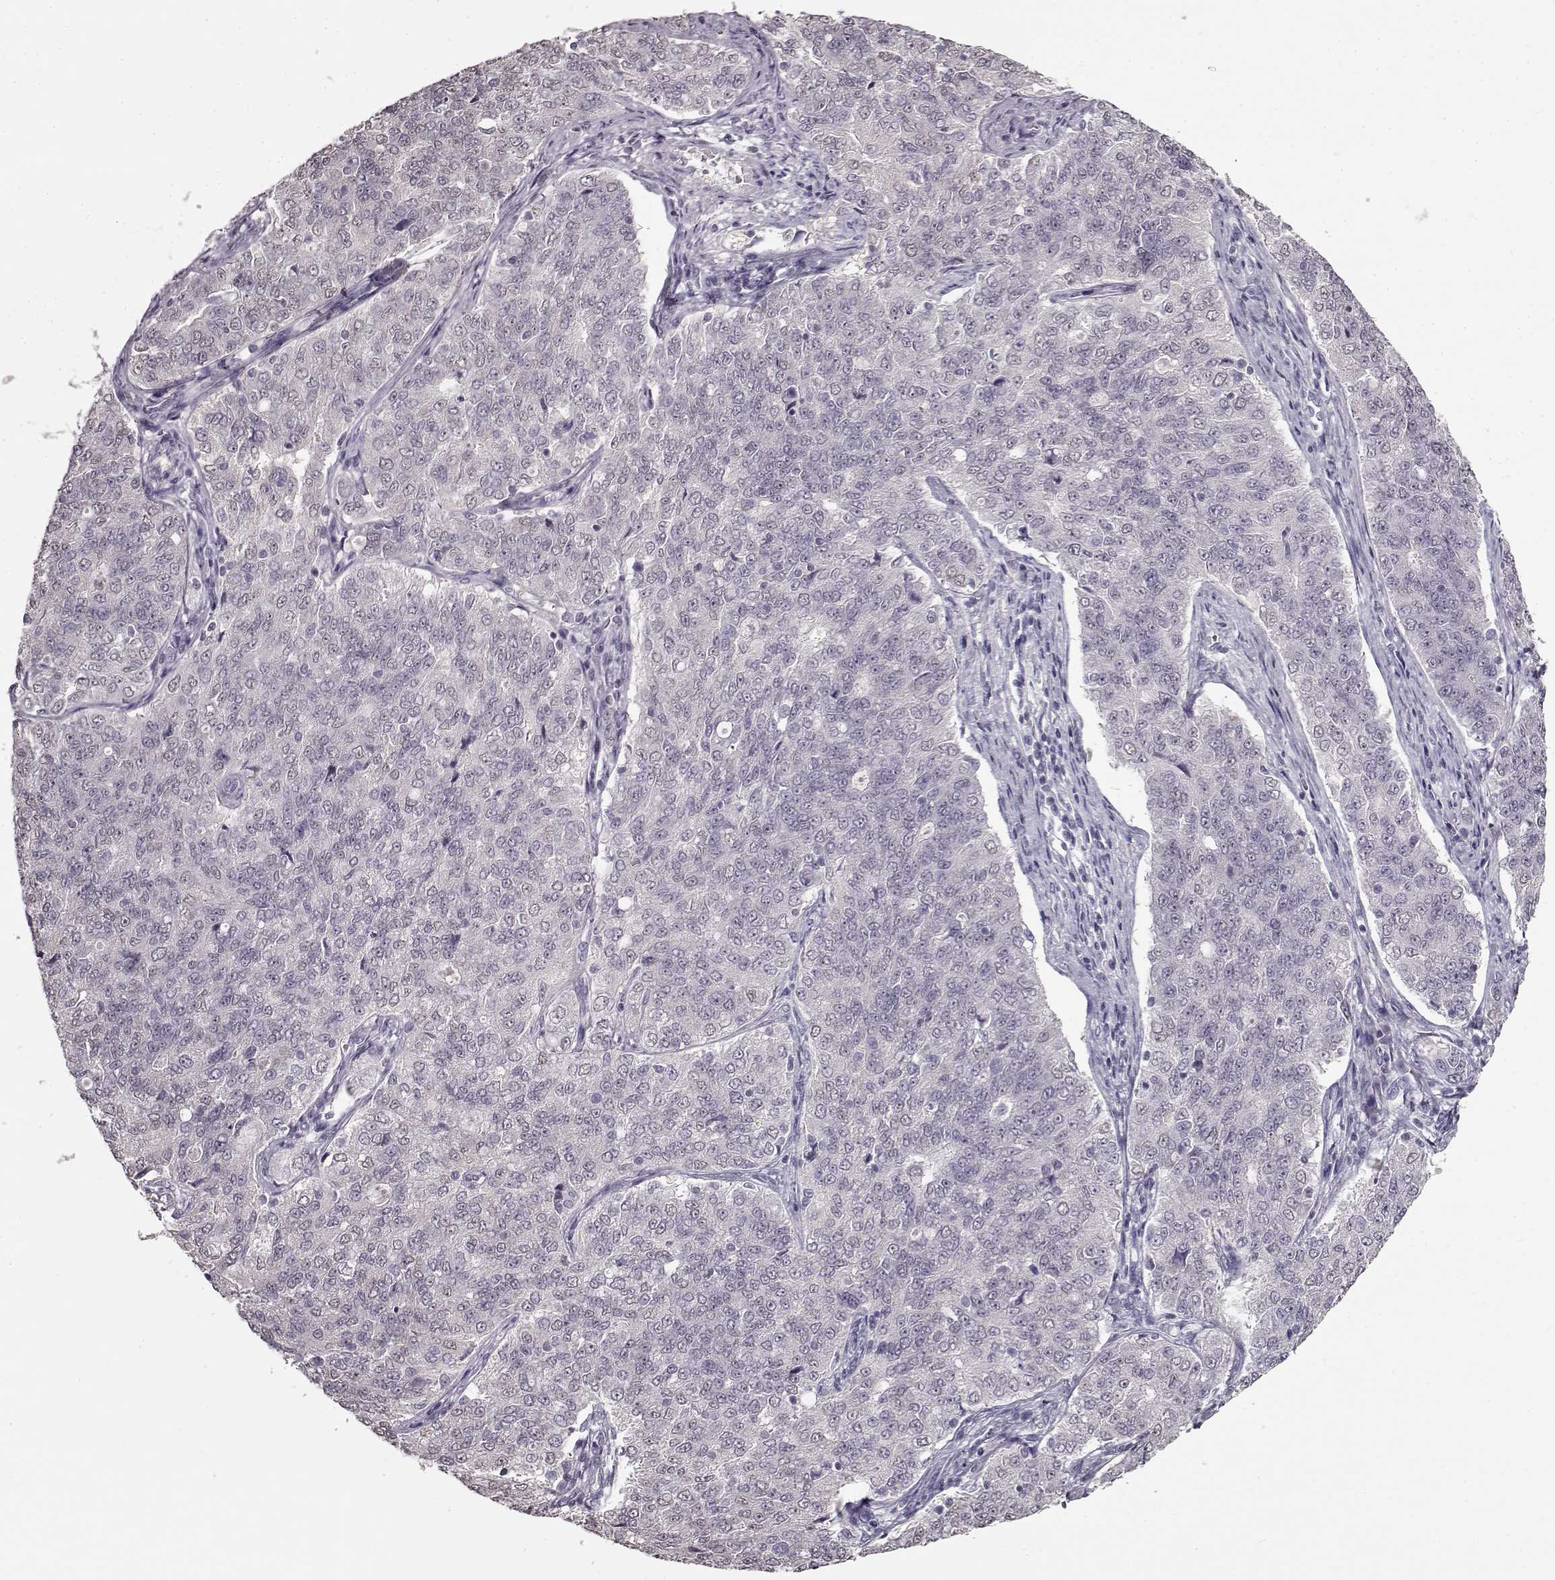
{"staining": {"intensity": "weak", "quantity": "<25%", "location": "nuclear"}, "tissue": "endometrial cancer", "cell_type": "Tumor cells", "image_type": "cancer", "snomed": [{"axis": "morphology", "description": "Adenocarcinoma, NOS"}, {"axis": "topography", "description": "Endometrium"}], "caption": "The micrograph shows no staining of tumor cells in endometrial adenocarcinoma.", "gene": "RP1L1", "patient": {"sex": "female", "age": 43}}